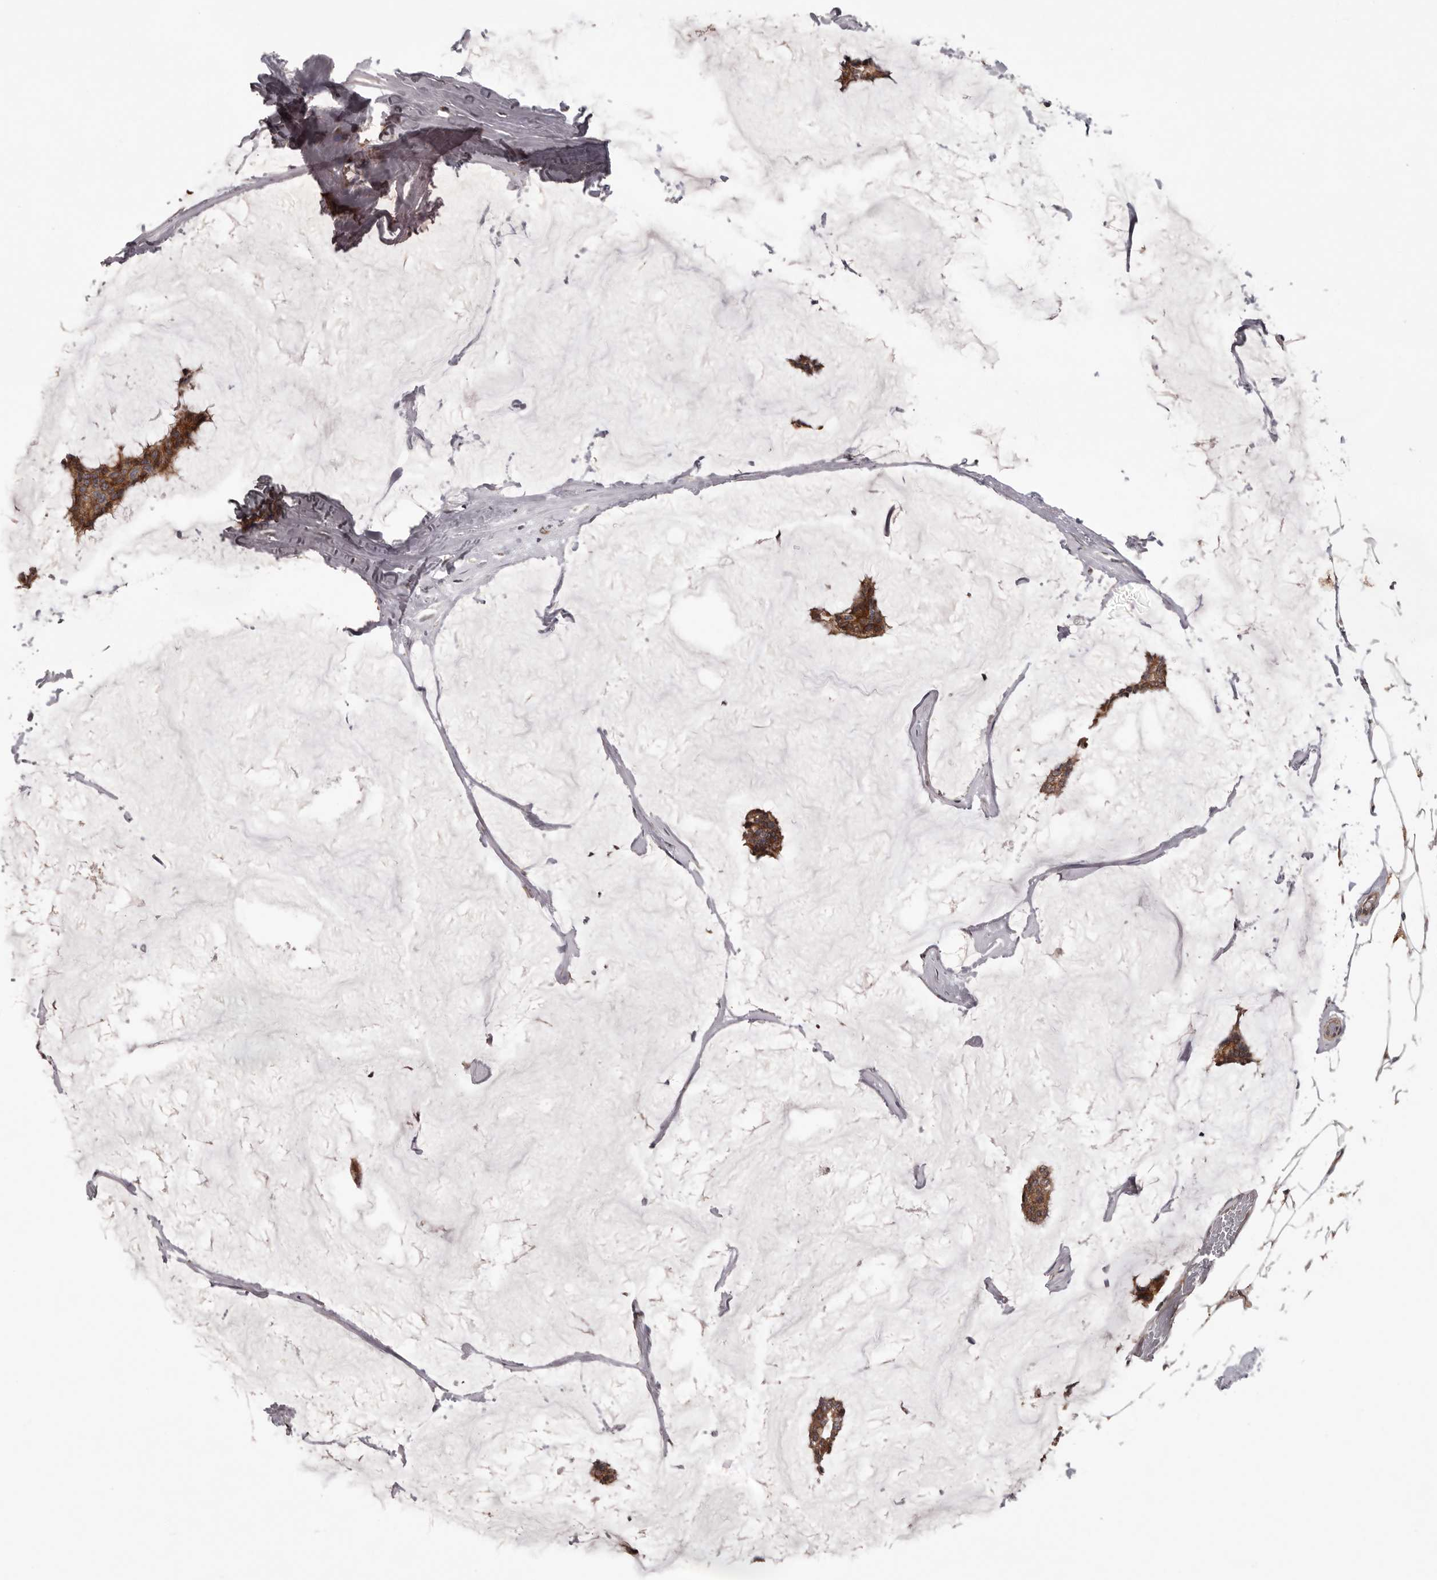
{"staining": {"intensity": "moderate", "quantity": ">75%", "location": "cytoplasmic/membranous"}, "tissue": "breast cancer", "cell_type": "Tumor cells", "image_type": "cancer", "snomed": [{"axis": "morphology", "description": "Duct carcinoma"}, {"axis": "topography", "description": "Breast"}], "caption": "A micrograph showing moderate cytoplasmic/membranous positivity in about >75% of tumor cells in breast cancer (infiltrating ductal carcinoma), as visualized by brown immunohistochemical staining.", "gene": "VPS37A", "patient": {"sex": "female", "age": 93}}